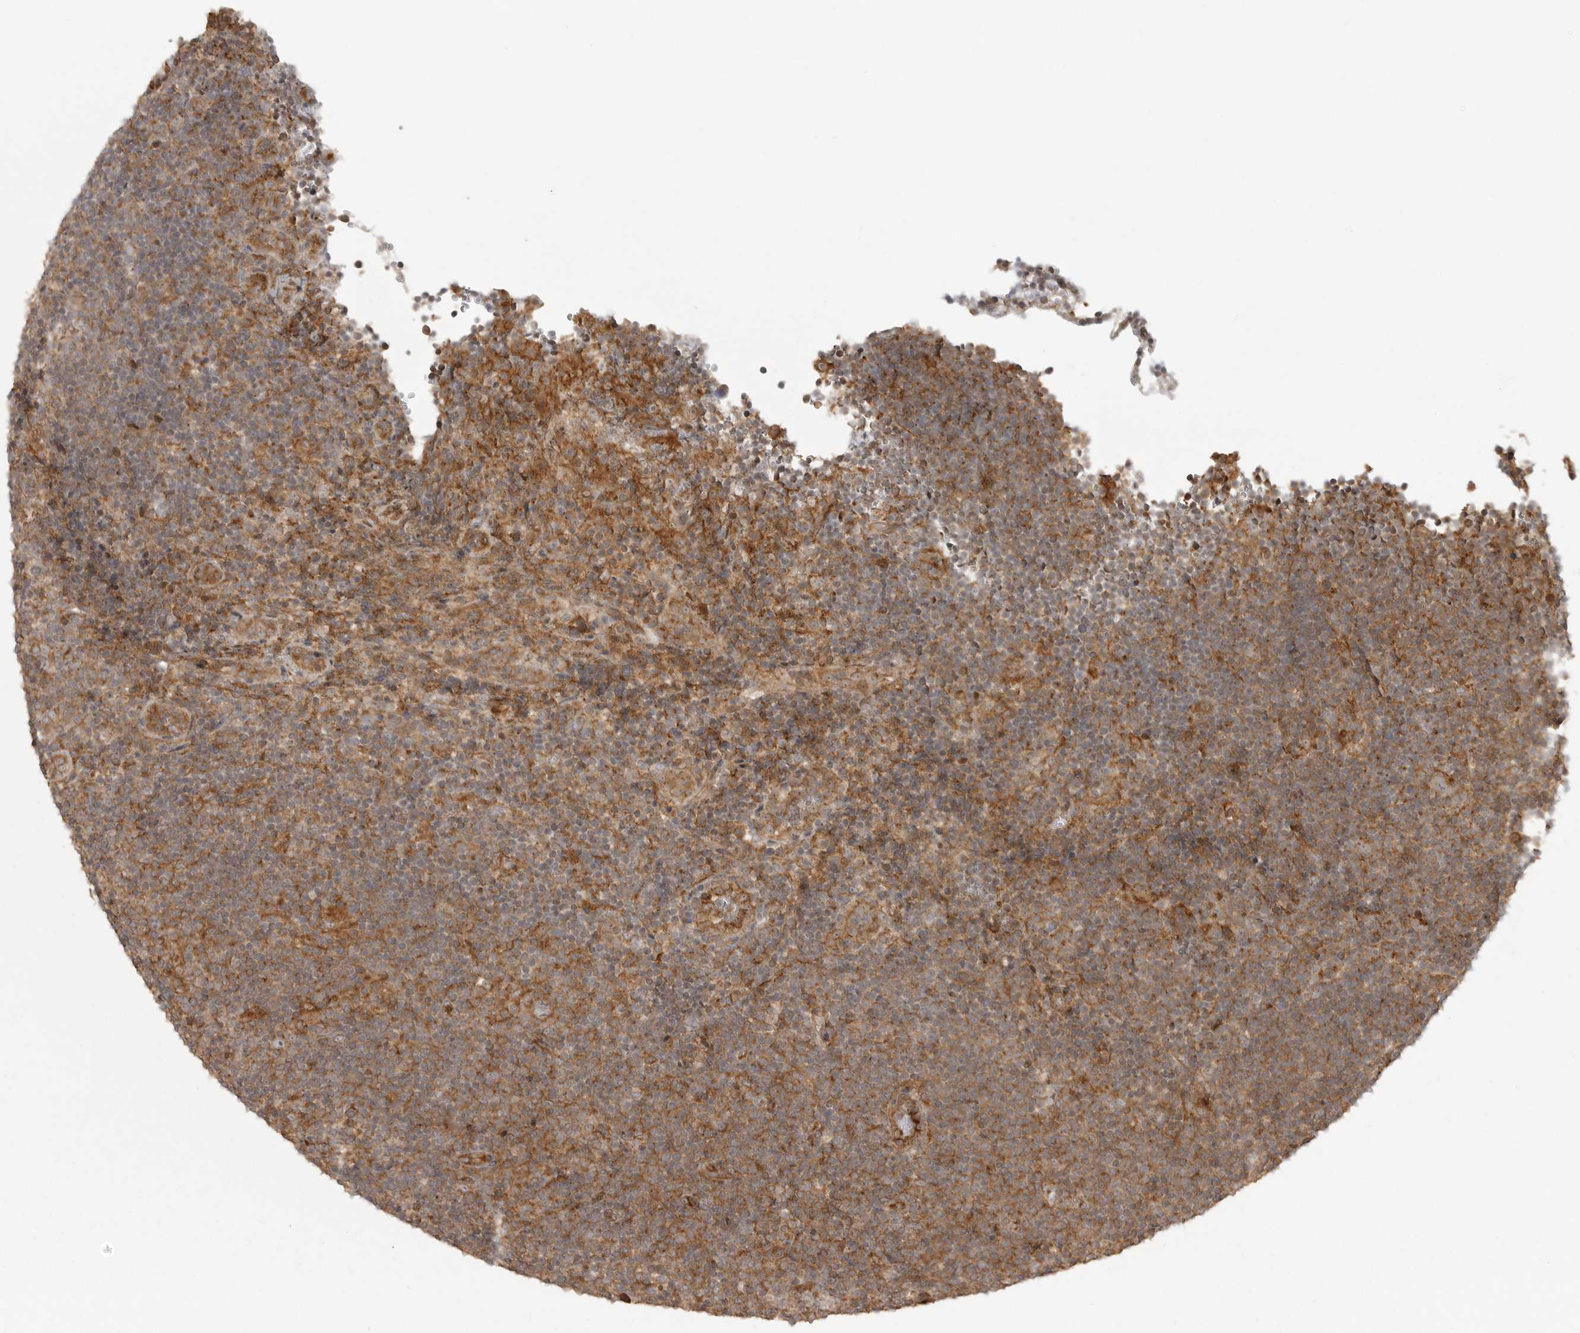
{"staining": {"intensity": "moderate", "quantity": ">75%", "location": "cytoplasmic/membranous"}, "tissue": "lymphoma", "cell_type": "Tumor cells", "image_type": "cancer", "snomed": [{"axis": "morphology", "description": "Hodgkin's disease, NOS"}, {"axis": "topography", "description": "Lymph node"}], "caption": "Approximately >75% of tumor cells in lymphoma reveal moderate cytoplasmic/membranous protein positivity as visualized by brown immunohistochemical staining.", "gene": "FAT3", "patient": {"sex": "female", "age": 57}}